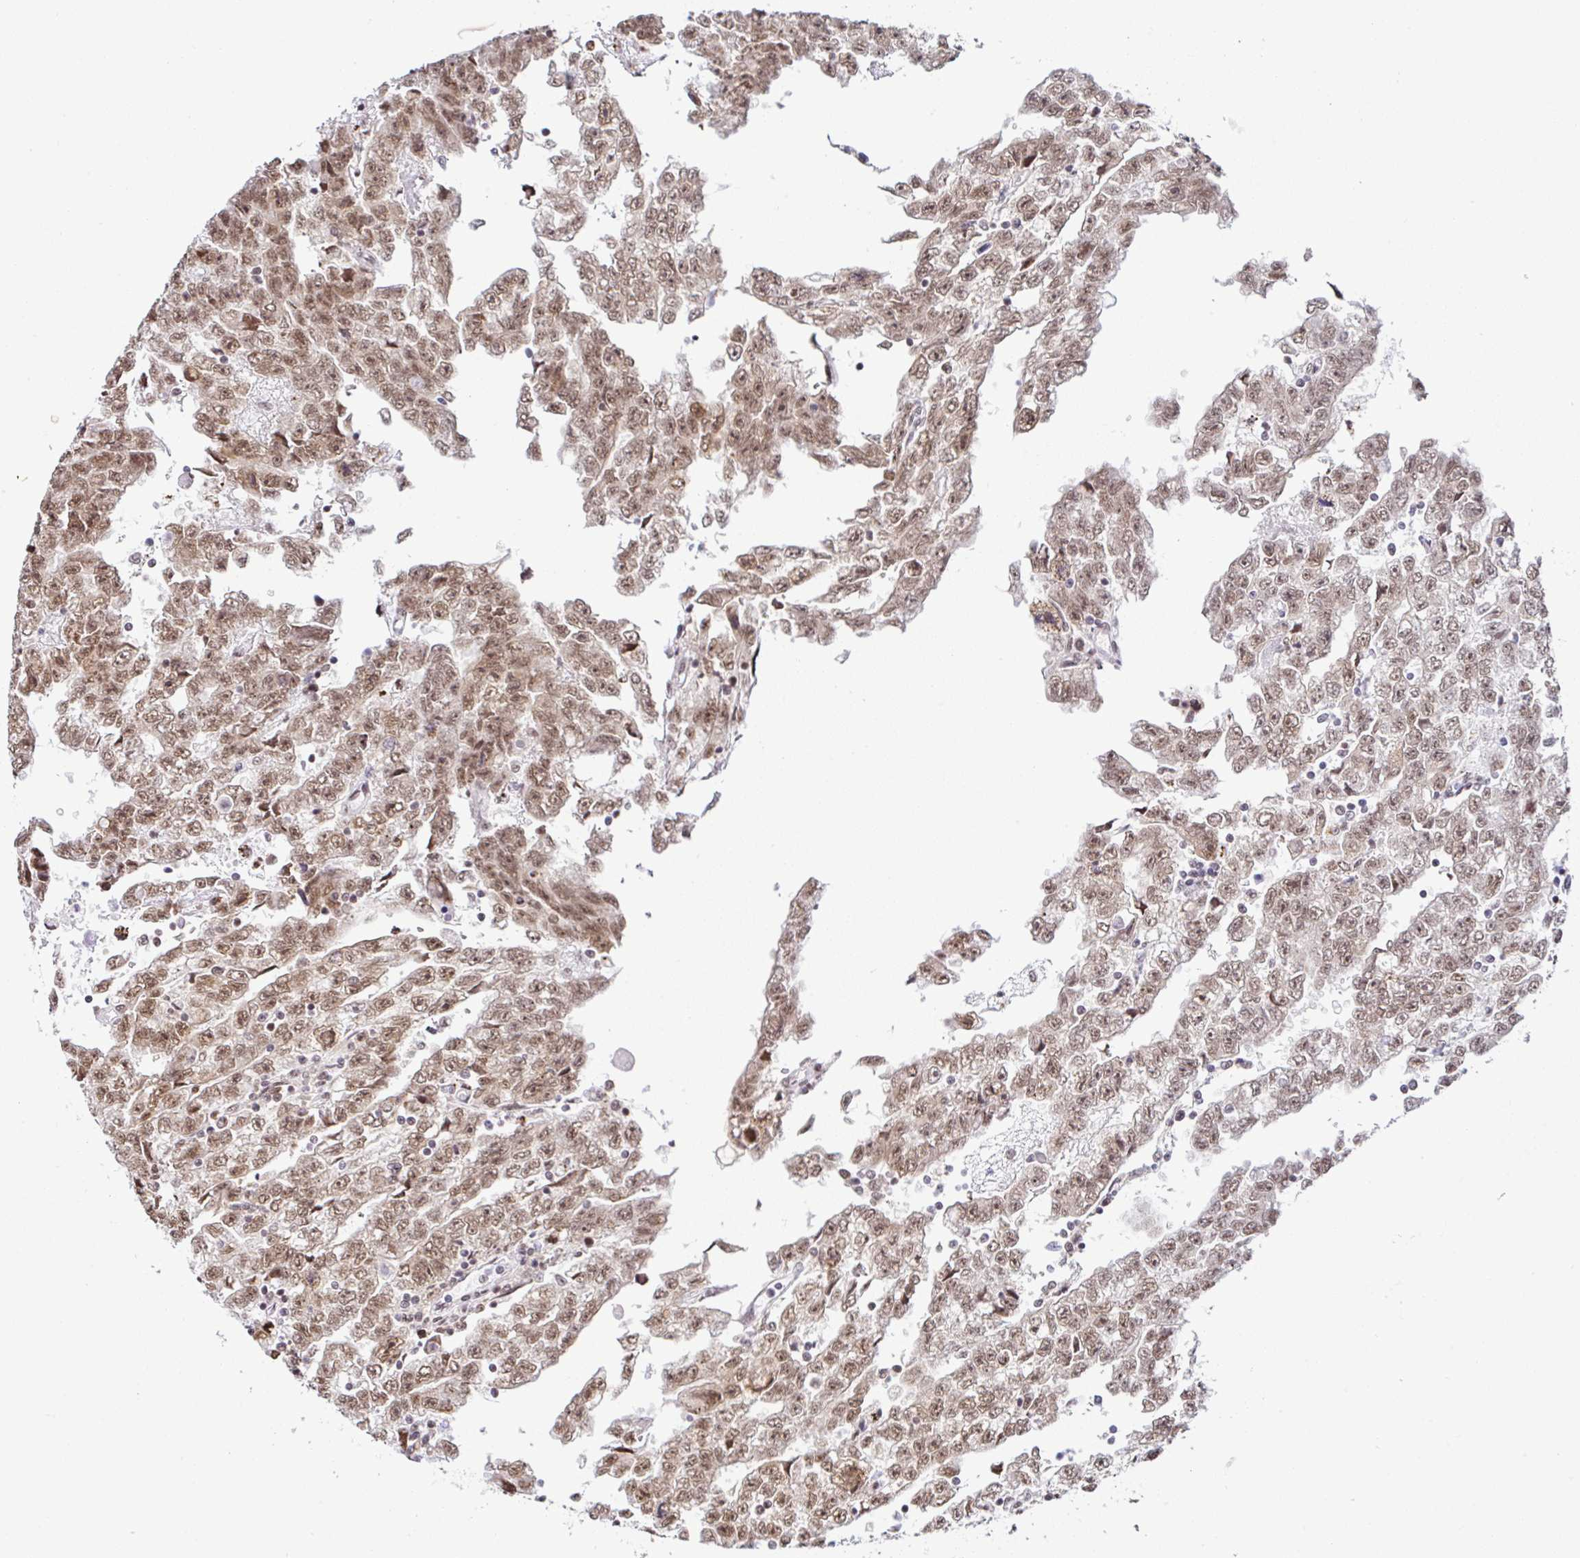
{"staining": {"intensity": "moderate", "quantity": ">75%", "location": "nuclear"}, "tissue": "testis cancer", "cell_type": "Tumor cells", "image_type": "cancer", "snomed": [{"axis": "morphology", "description": "Carcinoma, Embryonal, NOS"}, {"axis": "topography", "description": "Testis"}], "caption": "Immunohistochemical staining of testis cancer (embryonal carcinoma) reveals moderate nuclear protein expression in about >75% of tumor cells. (brown staining indicates protein expression, while blue staining denotes nuclei).", "gene": "PTPN2", "patient": {"sex": "male", "age": 25}}